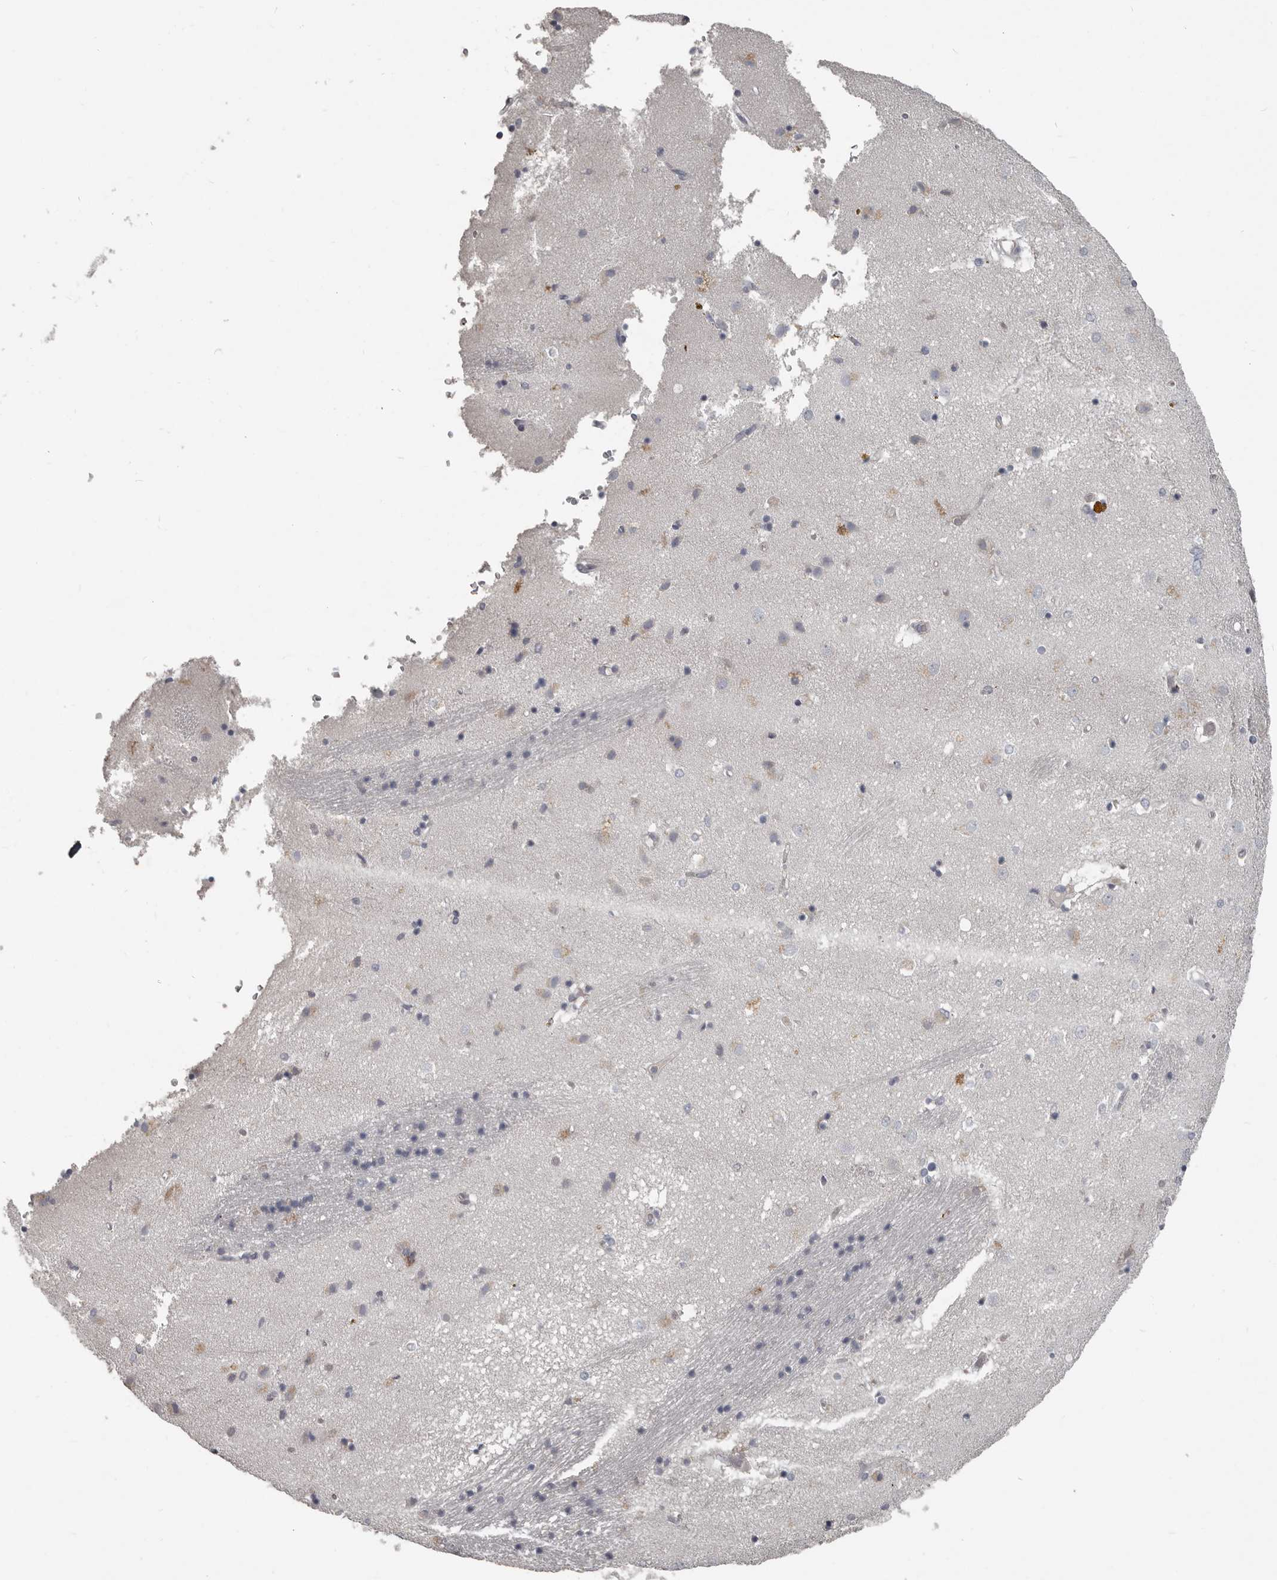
{"staining": {"intensity": "weak", "quantity": "<25%", "location": "cytoplasmic/membranous"}, "tissue": "caudate", "cell_type": "Glial cells", "image_type": "normal", "snomed": [{"axis": "morphology", "description": "Normal tissue, NOS"}, {"axis": "topography", "description": "Lateral ventricle wall"}], "caption": "DAB immunohistochemical staining of benign human caudate shows no significant positivity in glial cells.", "gene": "CA6", "patient": {"sex": "male", "age": 70}}